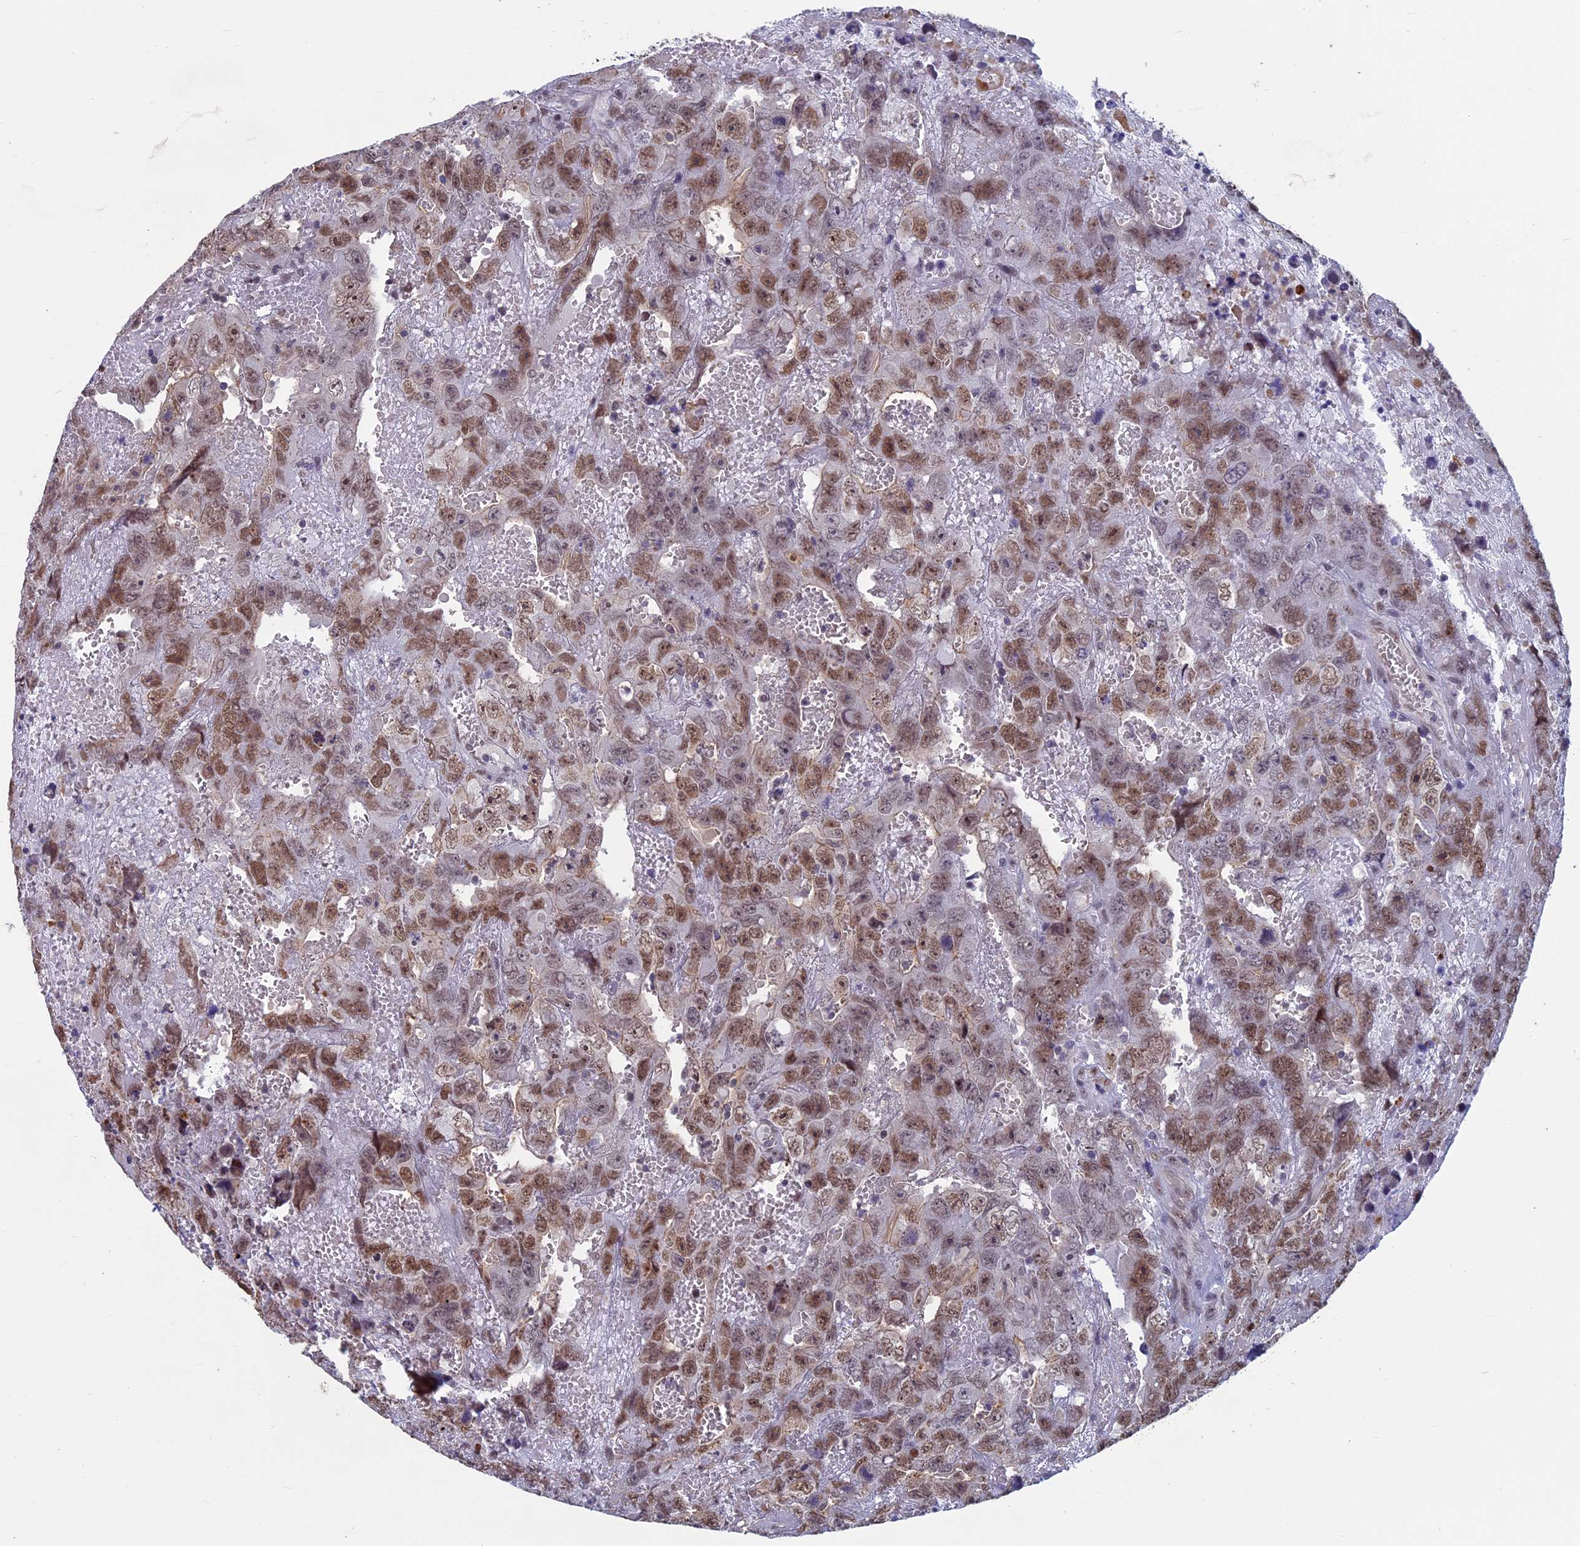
{"staining": {"intensity": "moderate", "quantity": ">75%", "location": "nuclear"}, "tissue": "testis cancer", "cell_type": "Tumor cells", "image_type": "cancer", "snomed": [{"axis": "morphology", "description": "Carcinoma, Embryonal, NOS"}, {"axis": "topography", "description": "Testis"}], "caption": "Testis cancer (embryonal carcinoma) was stained to show a protein in brown. There is medium levels of moderate nuclear positivity in approximately >75% of tumor cells.", "gene": "SPIRE1", "patient": {"sex": "male", "age": 45}}